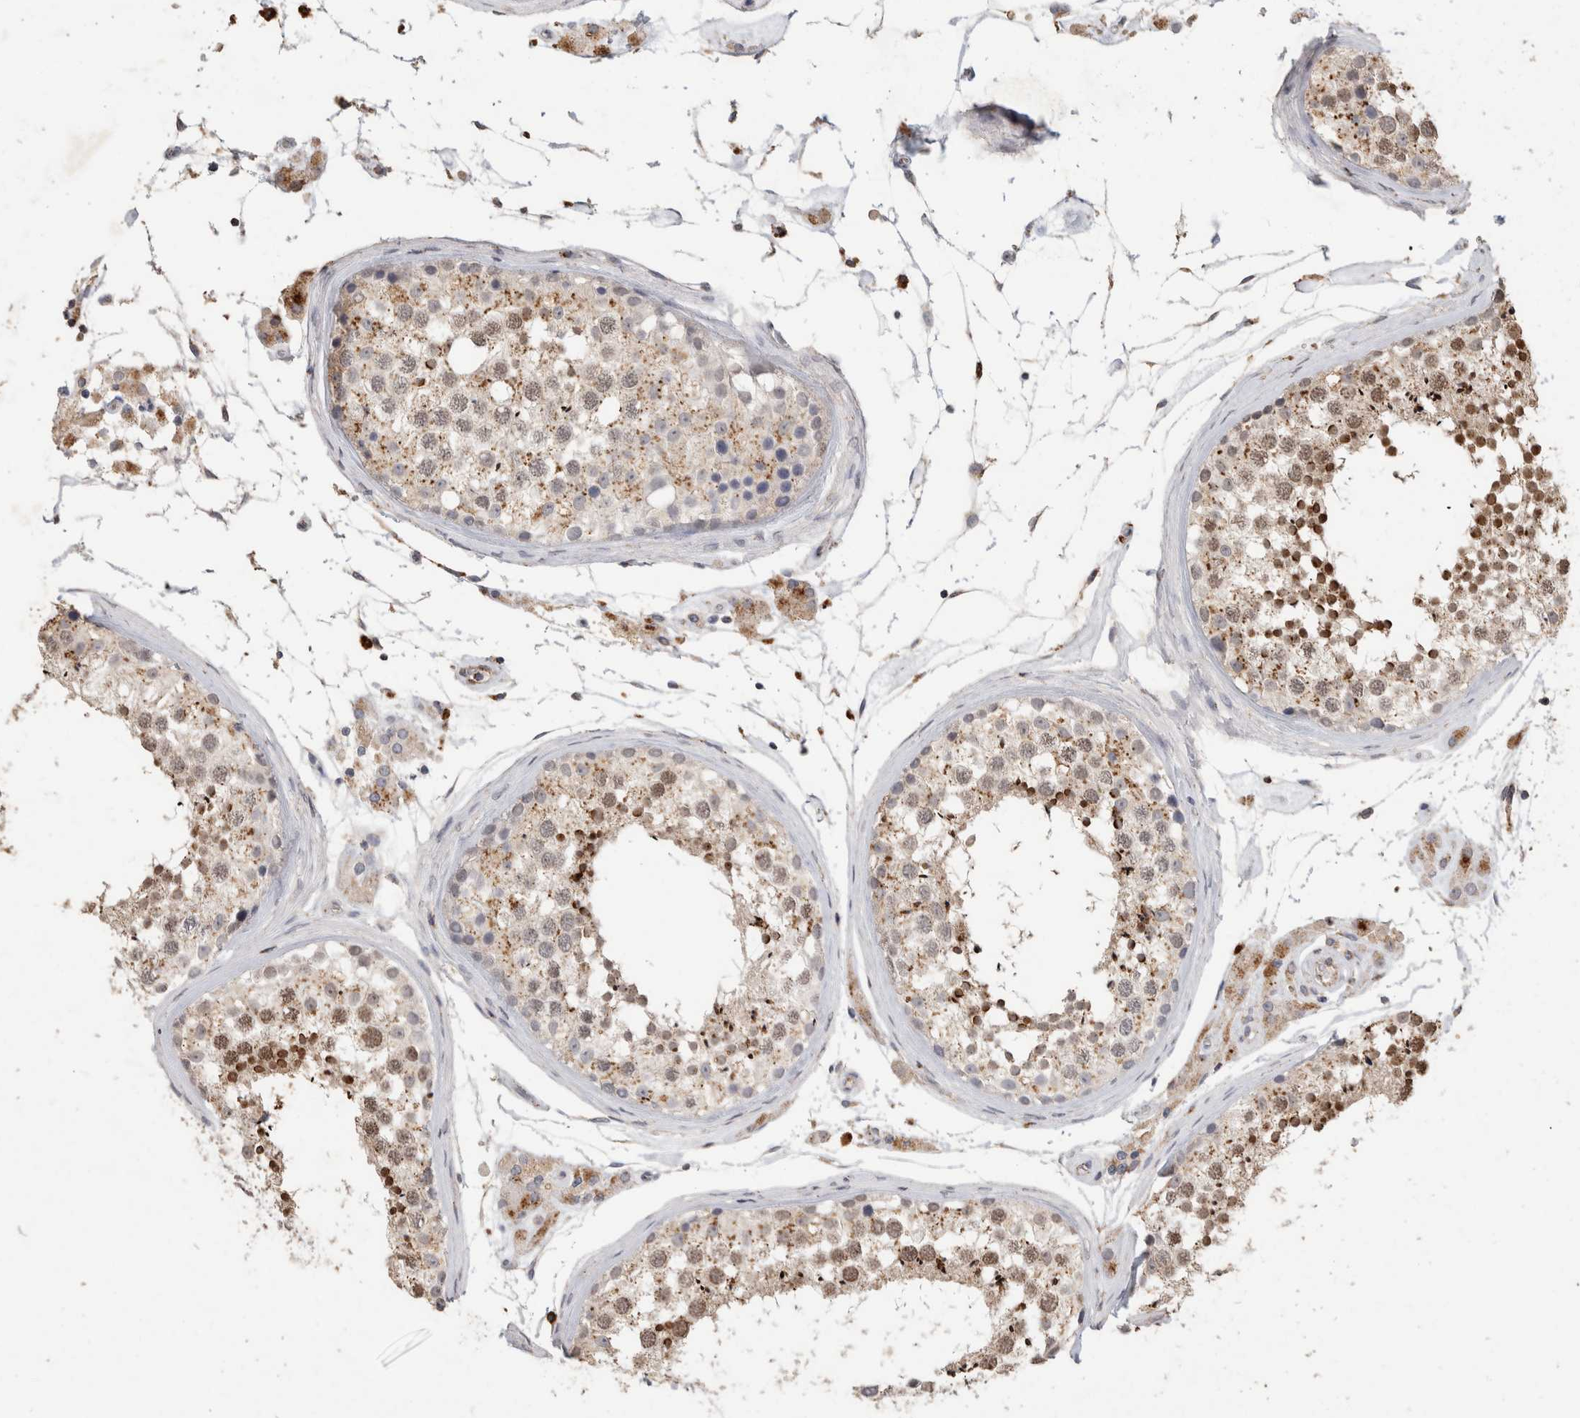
{"staining": {"intensity": "moderate", "quantity": "25%-75%", "location": "cytoplasmic/membranous,nuclear"}, "tissue": "testis", "cell_type": "Cells in seminiferous ducts", "image_type": "normal", "snomed": [{"axis": "morphology", "description": "Normal tissue, NOS"}, {"axis": "topography", "description": "Testis"}], "caption": "Immunohistochemical staining of benign testis reveals 25%-75% levels of moderate cytoplasmic/membranous,nuclear protein positivity in approximately 25%-75% of cells in seminiferous ducts. (IHC, brightfield microscopy, high magnification).", "gene": "ARSA", "patient": {"sex": "male", "age": 46}}